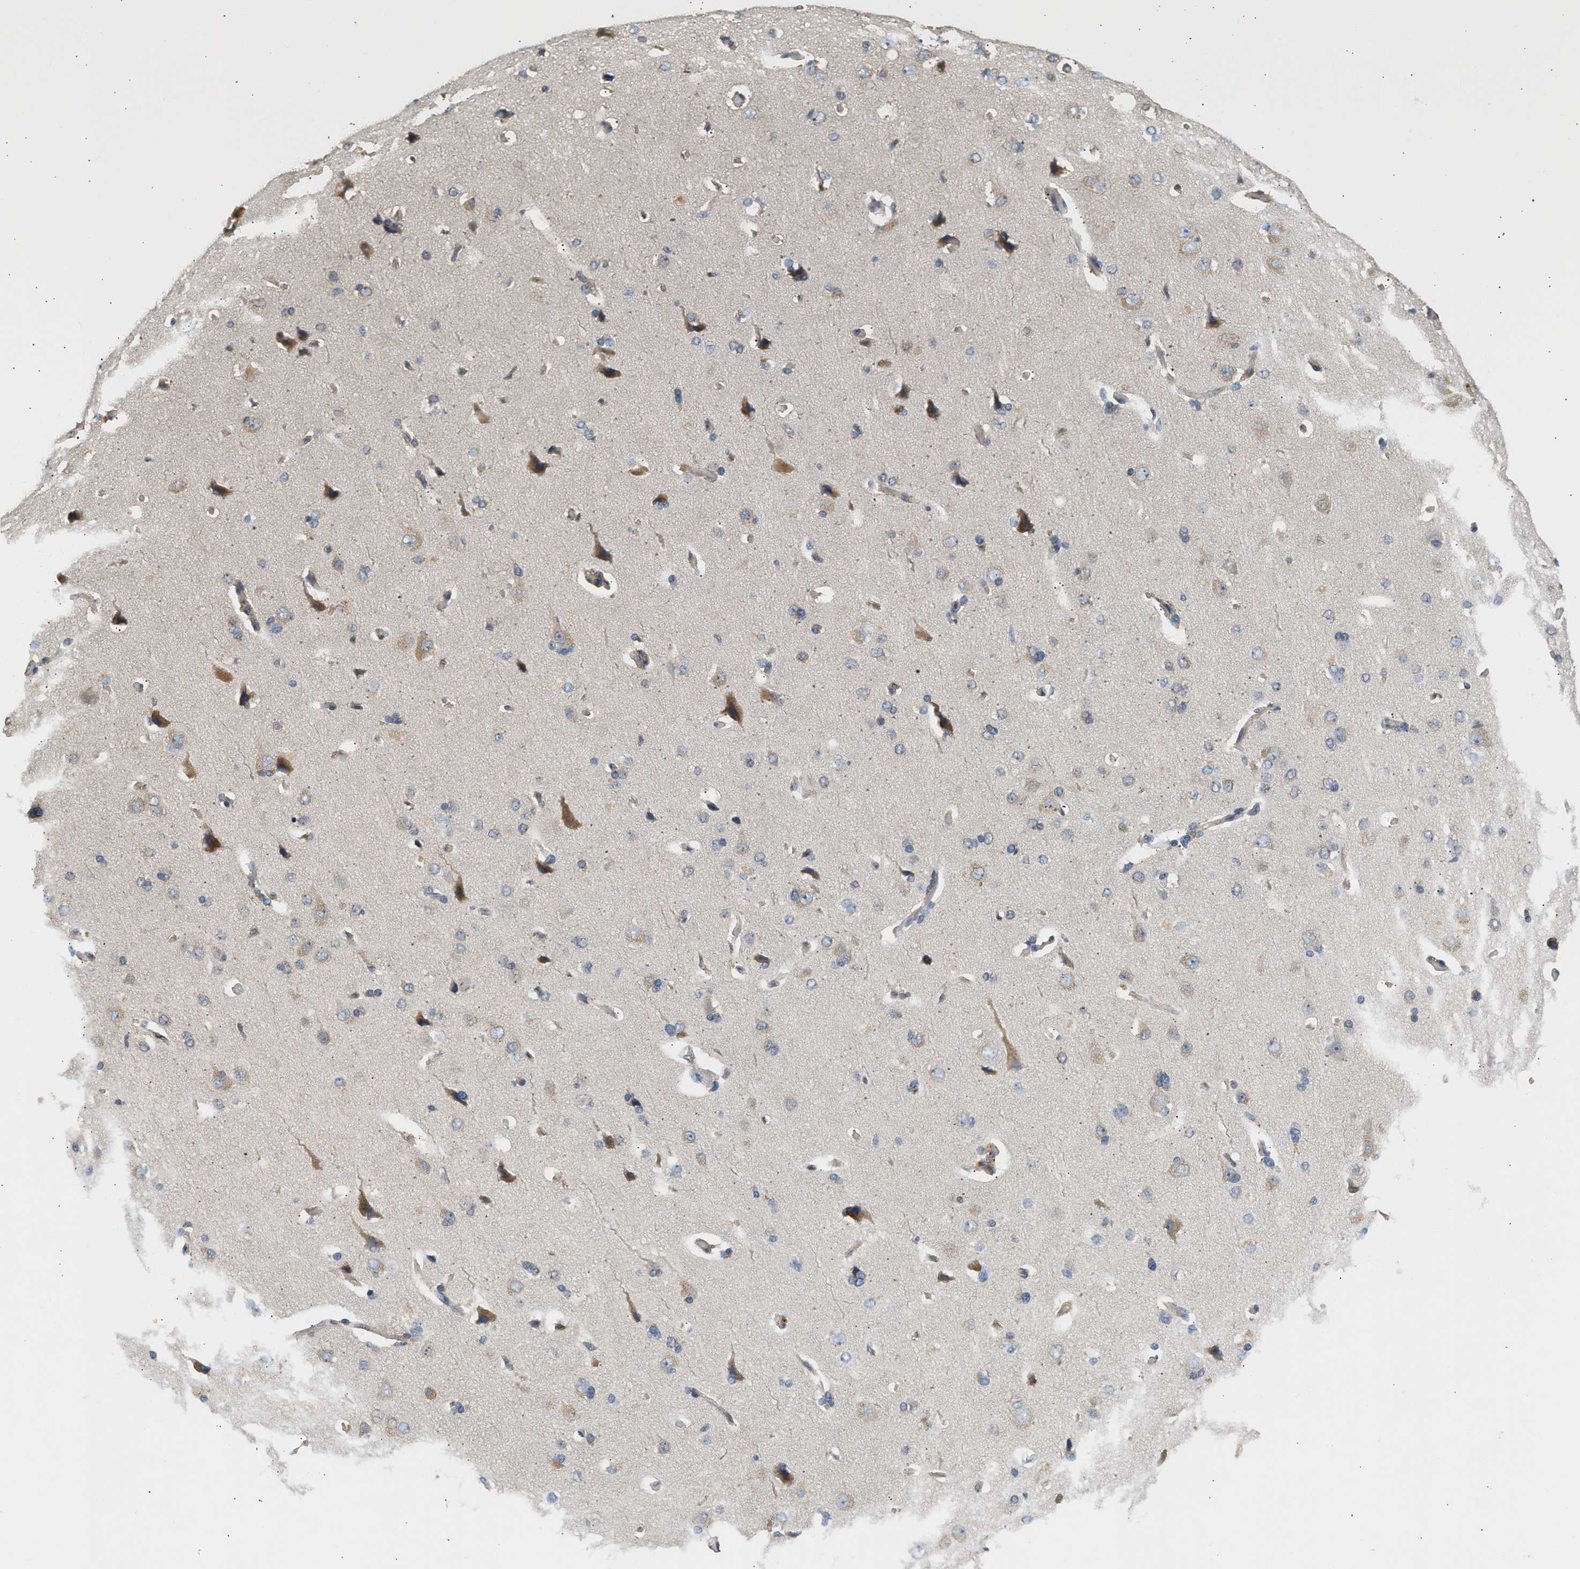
{"staining": {"intensity": "weak", "quantity": ">75%", "location": "cytoplasmic/membranous"}, "tissue": "cerebral cortex", "cell_type": "Endothelial cells", "image_type": "normal", "snomed": [{"axis": "morphology", "description": "Normal tissue, NOS"}, {"axis": "topography", "description": "Cerebral cortex"}], "caption": "The photomicrograph demonstrates a brown stain indicating the presence of a protein in the cytoplasmic/membranous of endothelial cells in cerebral cortex. (DAB IHC, brown staining for protein, blue staining for nuclei).", "gene": "WDR31", "patient": {"sex": "male", "age": 62}}